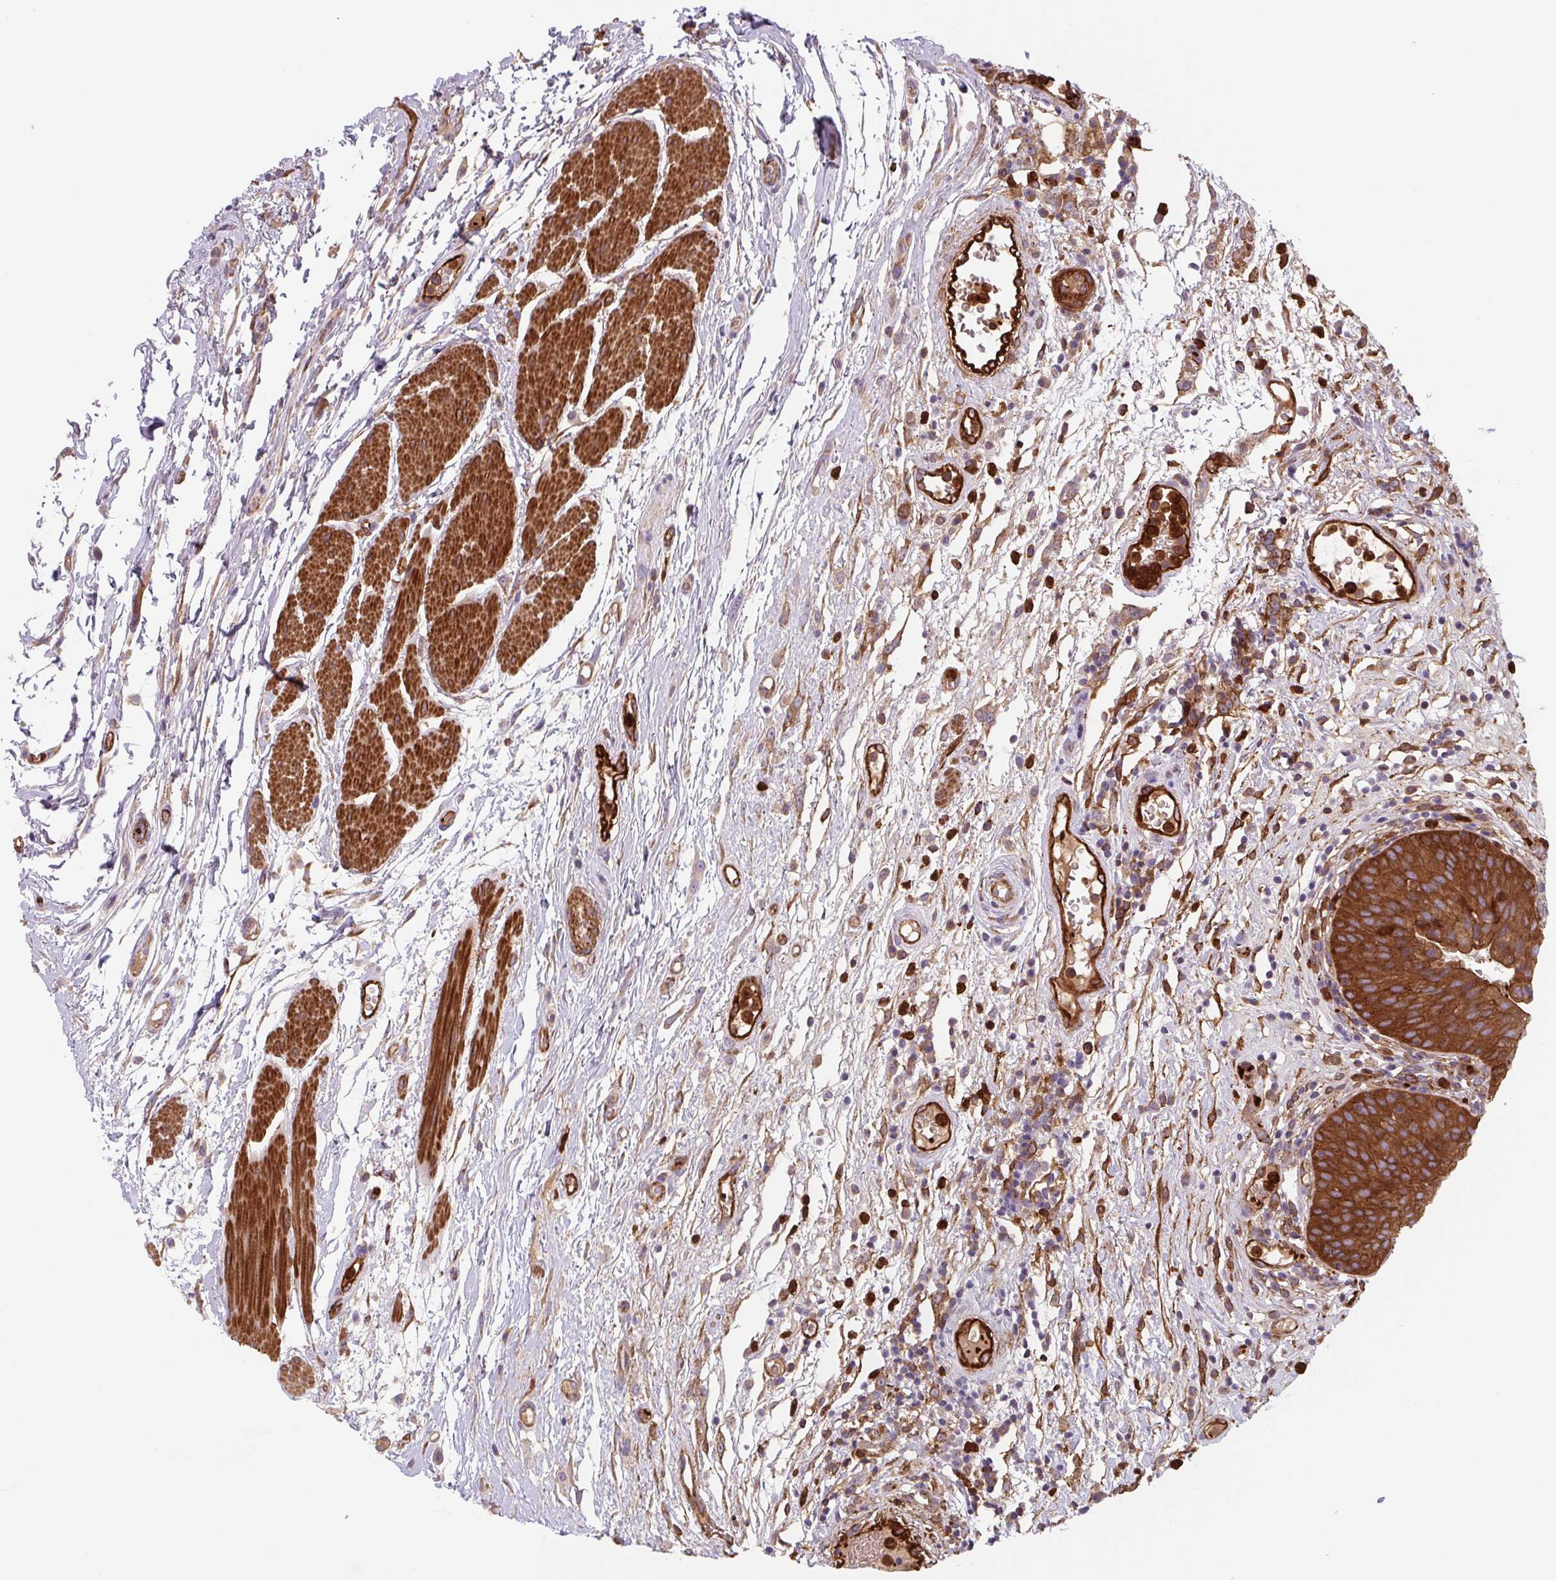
{"staining": {"intensity": "moderate", "quantity": ">75%", "location": "cytoplasmic/membranous"}, "tissue": "urinary bladder", "cell_type": "Urothelial cells", "image_type": "normal", "snomed": [{"axis": "morphology", "description": "Normal tissue, NOS"}, {"axis": "morphology", "description": "Inflammation, NOS"}, {"axis": "topography", "description": "Urinary bladder"}], "caption": "About >75% of urothelial cells in normal human urinary bladder show moderate cytoplasmic/membranous protein staining as visualized by brown immunohistochemical staining.", "gene": "DHFR2", "patient": {"sex": "male", "age": 57}}